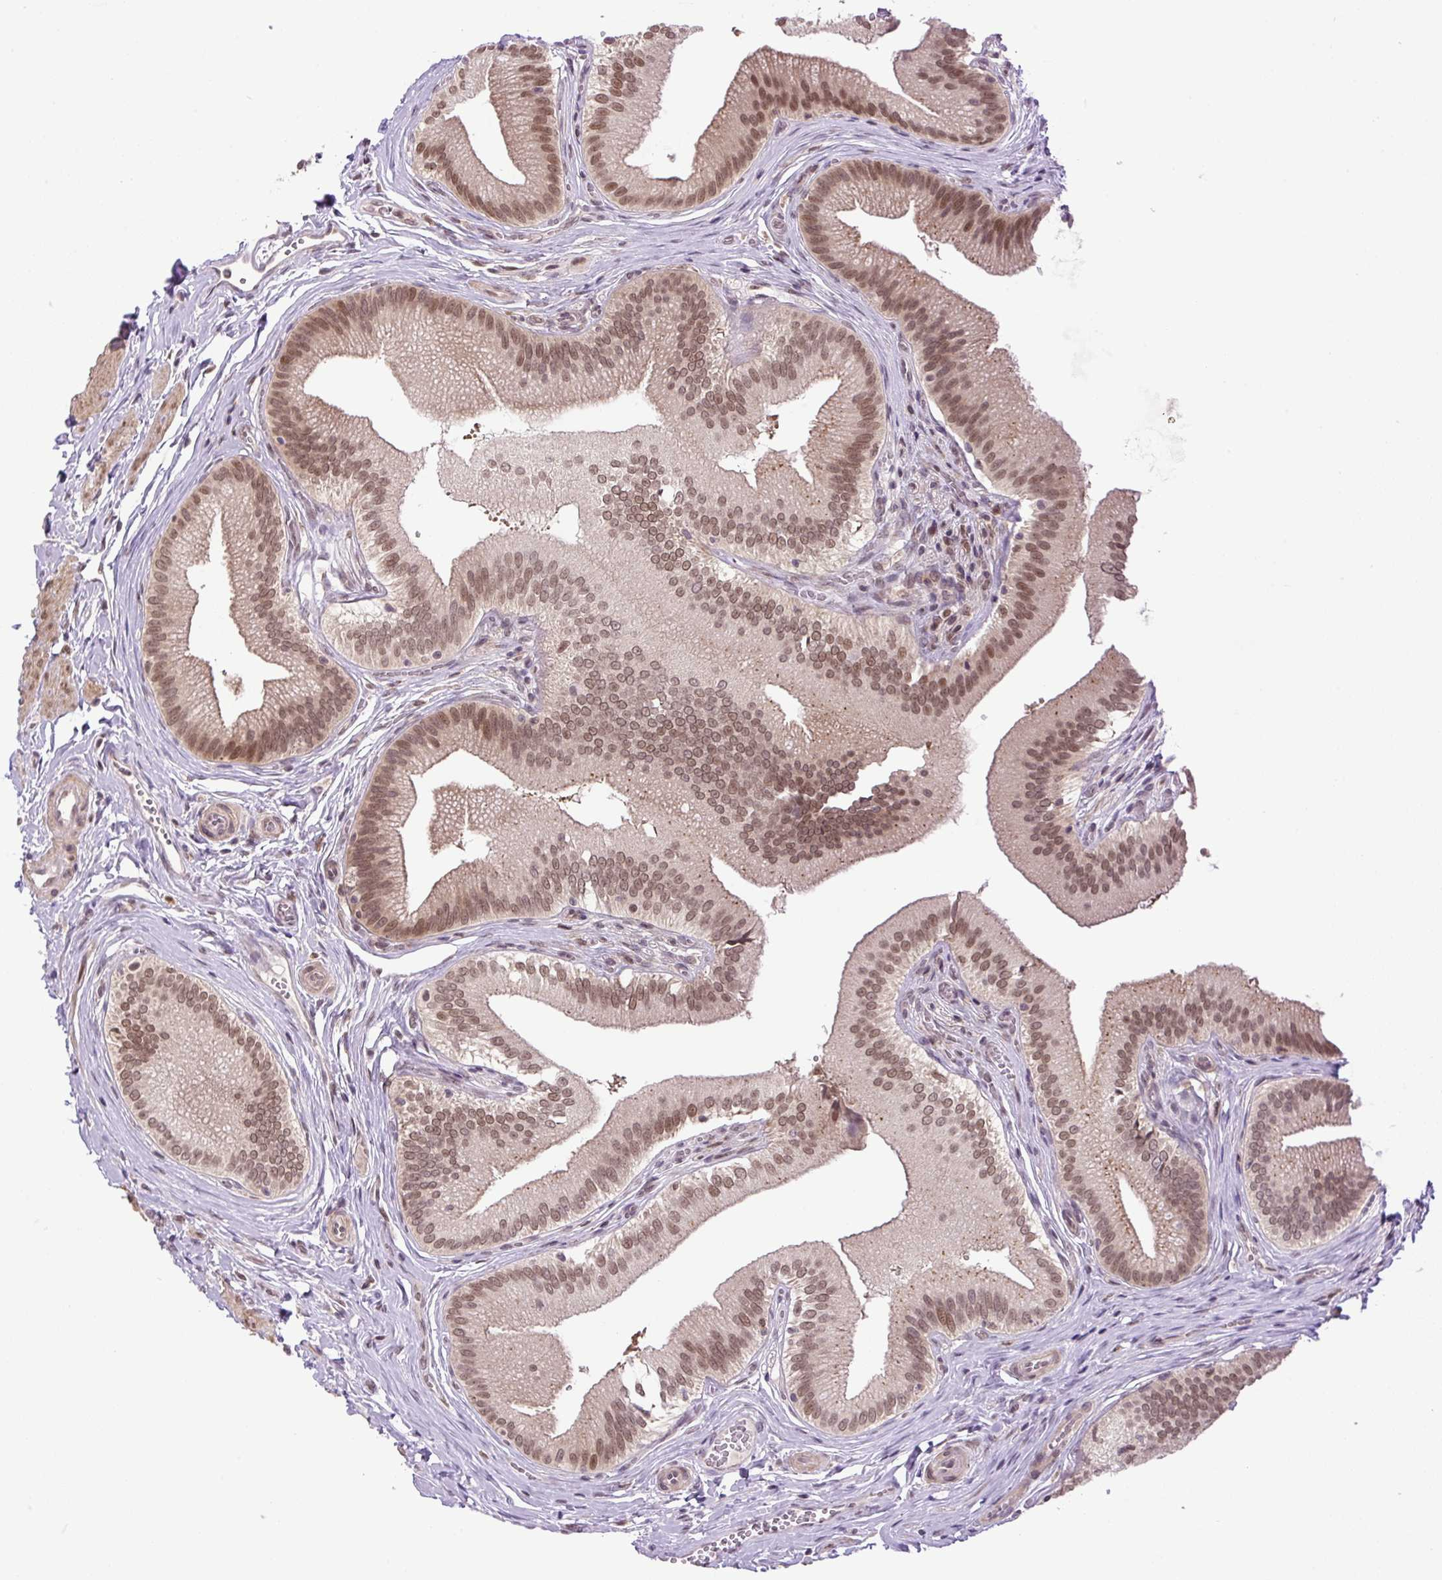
{"staining": {"intensity": "moderate", "quantity": ">75%", "location": "cytoplasmic/membranous,nuclear"}, "tissue": "gallbladder", "cell_type": "Glandular cells", "image_type": "normal", "snomed": [{"axis": "morphology", "description": "Normal tissue, NOS"}, {"axis": "topography", "description": "Gallbladder"}], "caption": "Immunohistochemical staining of benign human gallbladder shows >75% levels of moderate cytoplasmic/membranous,nuclear protein expression in about >75% of glandular cells.", "gene": "KPNA1", "patient": {"sex": "male", "age": 17}}